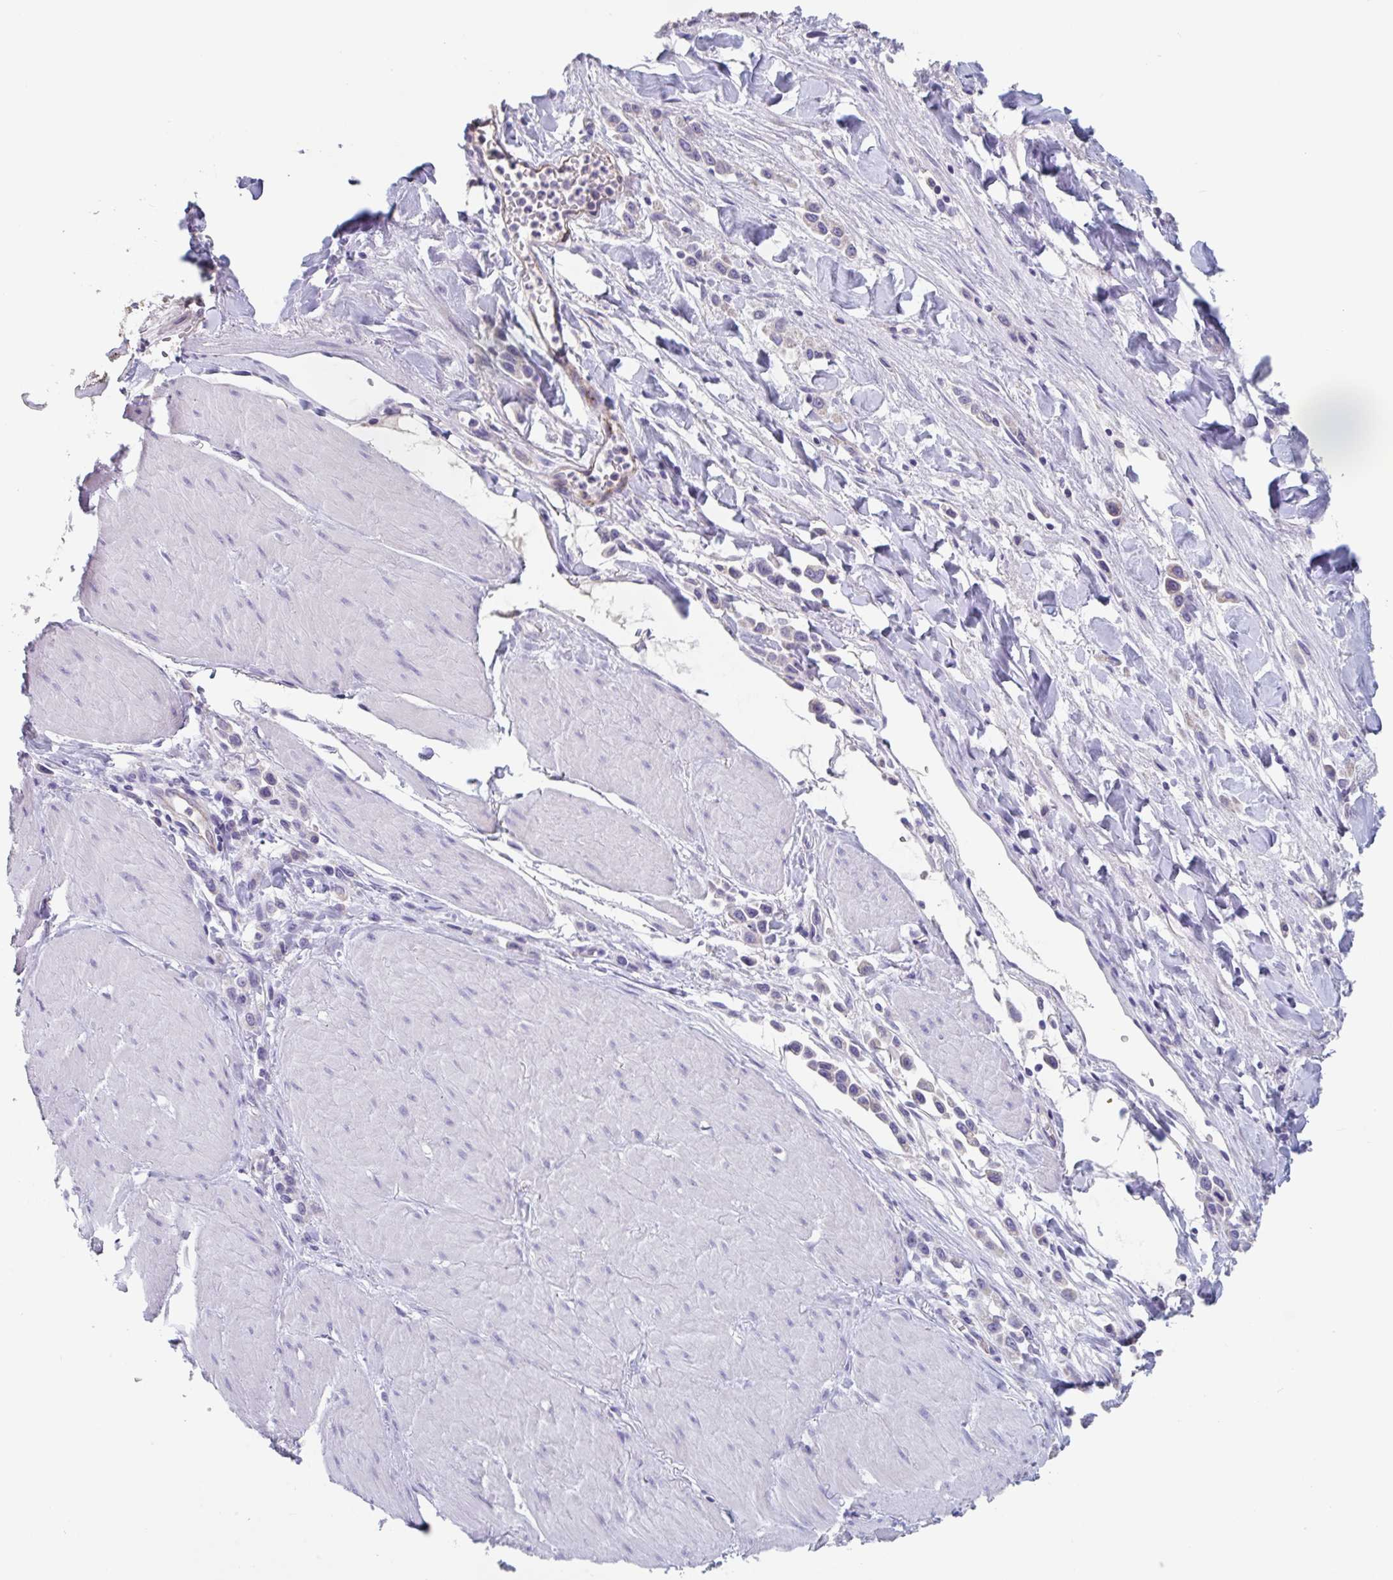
{"staining": {"intensity": "negative", "quantity": "none", "location": "none"}, "tissue": "stomach cancer", "cell_type": "Tumor cells", "image_type": "cancer", "snomed": [{"axis": "morphology", "description": "Adenocarcinoma, NOS"}, {"axis": "topography", "description": "Stomach"}], "caption": "There is no significant expression in tumor cells of stomach cancer.", "gene": "ABHD16A", "patient": {"sex": "male", "age": 47}}